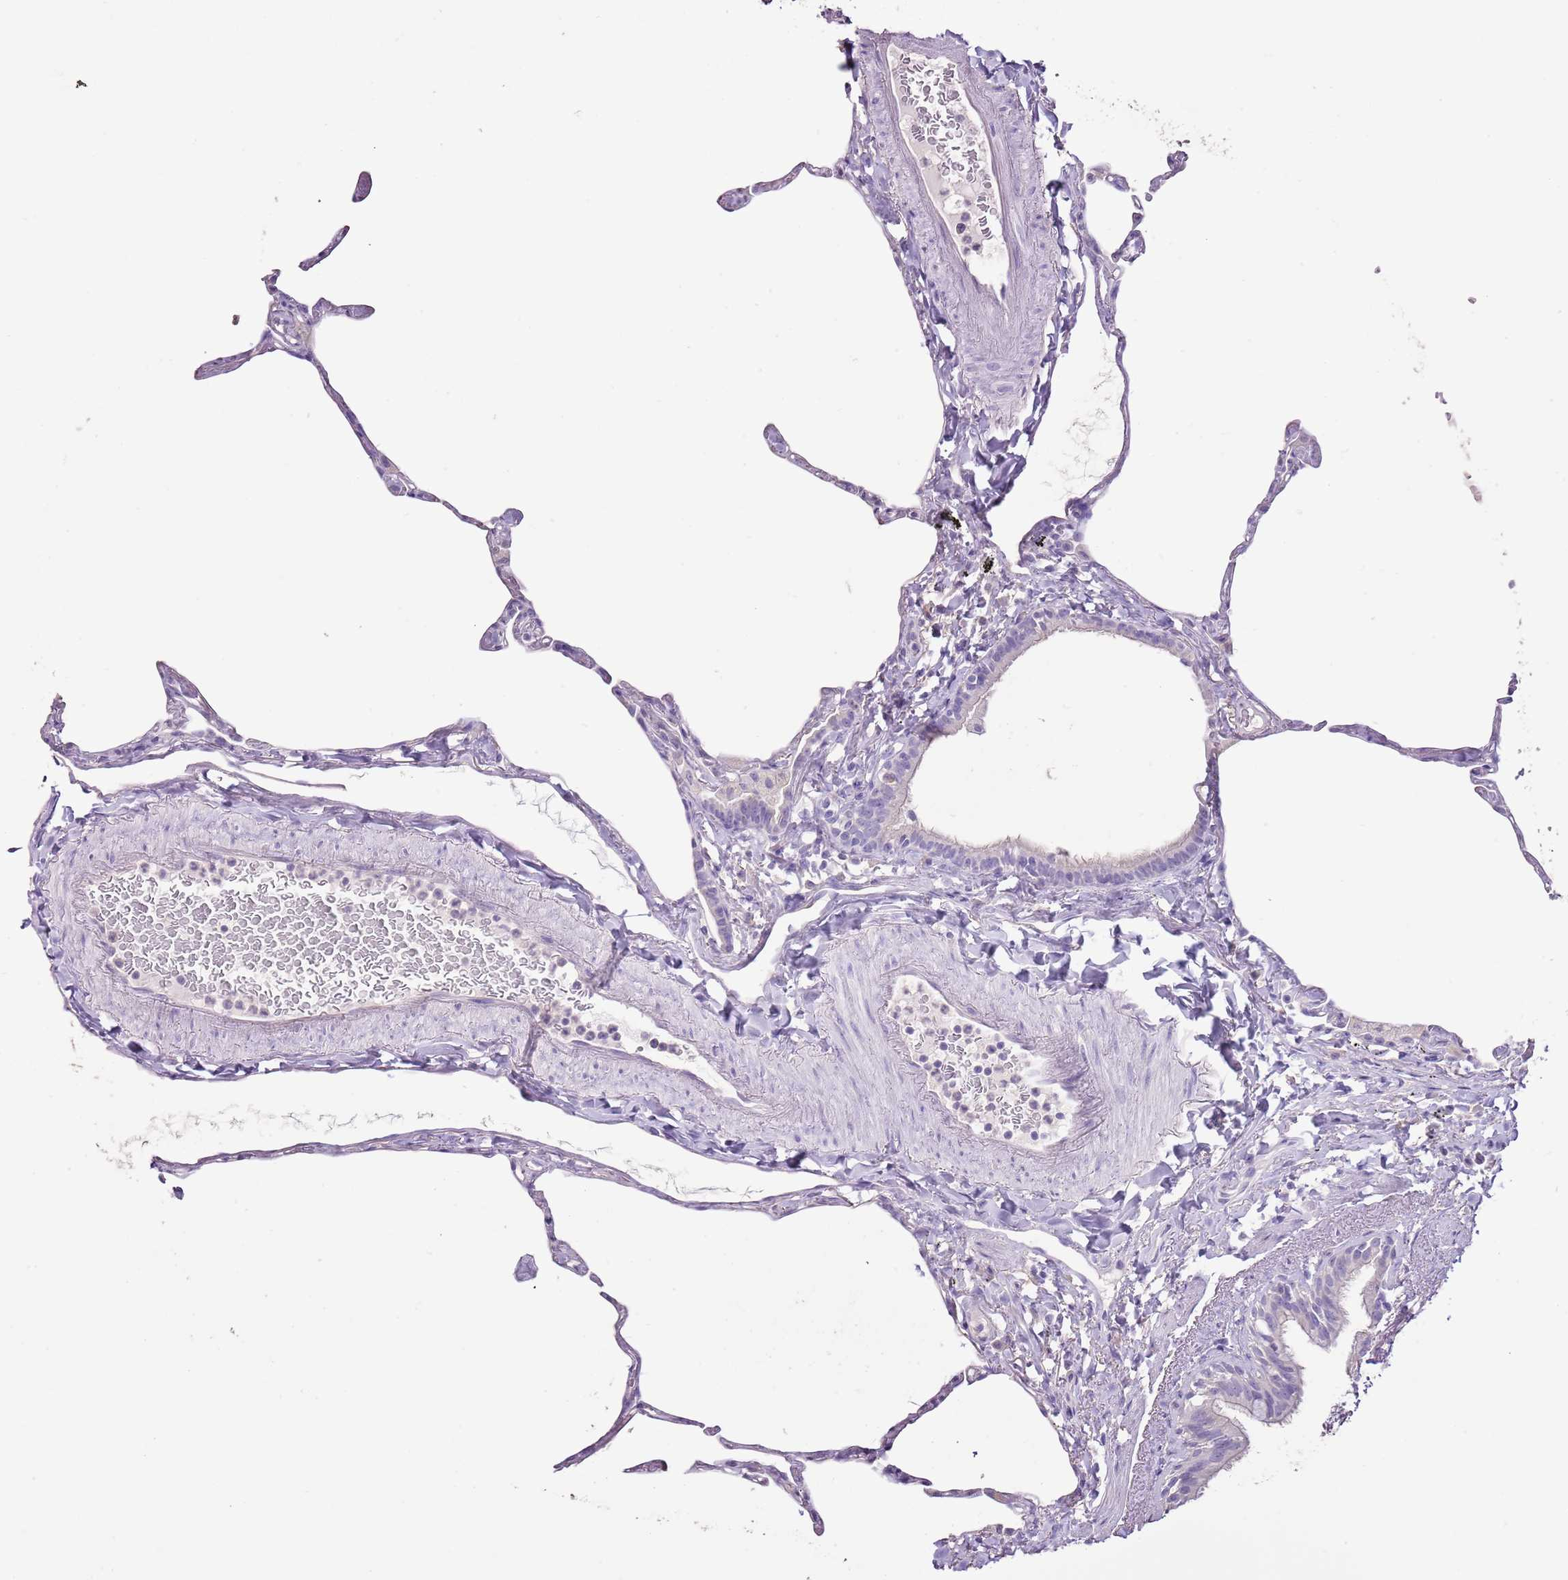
{"staining": {"intensity": "negative", "quantity": "none", "location": "none"}, "tissue": "lung", "cell_type": "Alveolar cells", "image_type": "normal", "snomed": [{"axis": "morphology", "description": "Normal tissue, NOS"}, {"axis": "topography", "description": "Lung"}], "caption": "An image of human lung is negative for staining in alveolar cells.", "gene": "BLOC1S2", "patient": {"sex": "male", "age": 65}}